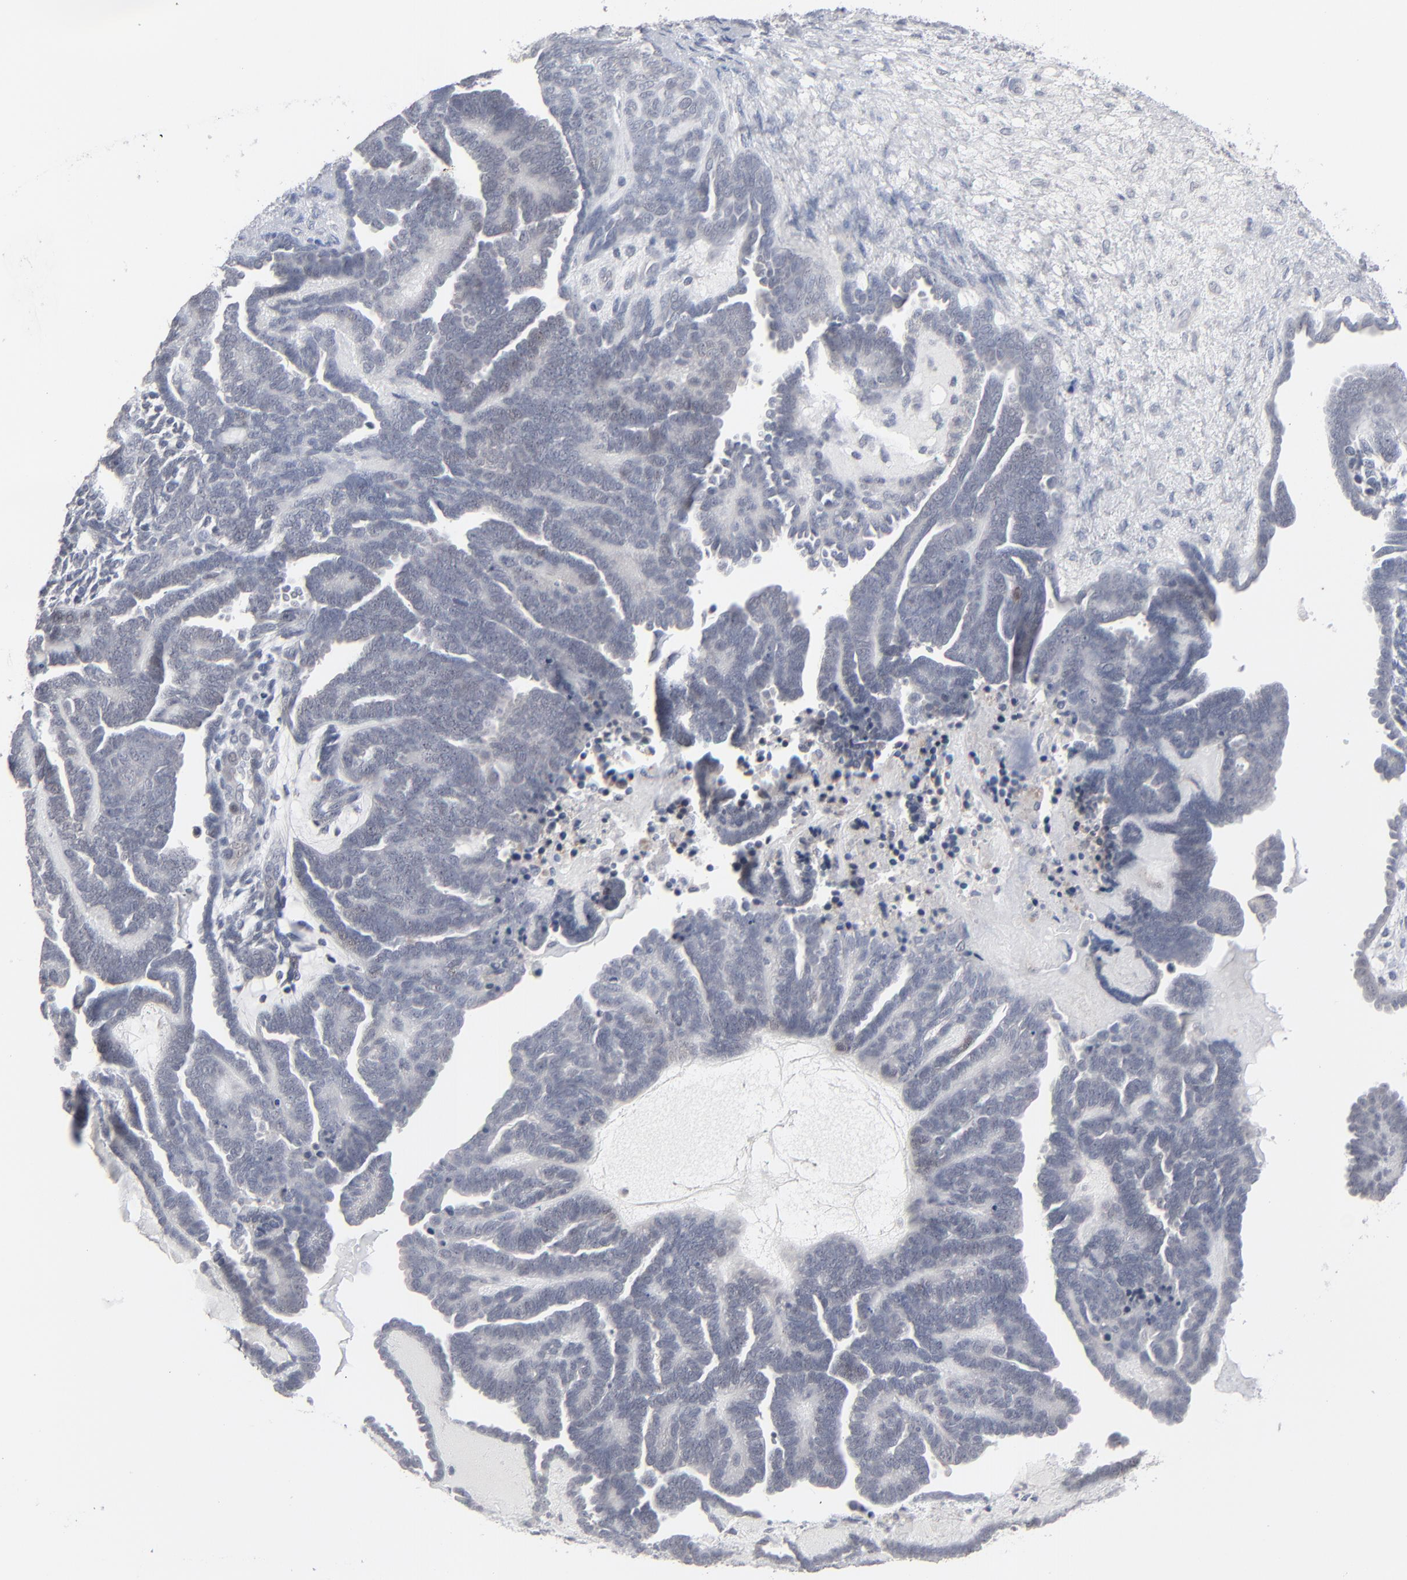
{"staining": {"intensity": "negative", "quantity": "none", "location": "none"}, "tissue": "endometrial cancer", "cell_type": "Tumor cells", "image_type": "cancer", "snomed": [{"axis": "morphology", "description": "Neoplasm, malignant, NOS"}, {"axis": "topography", "description": "Endometrium"}], "caption": "High magnification brightfield microscopy of endometrial malignant neoplasm stained with DAB (brown) and counterstained with hematoxylin (blue): tumor cells show no significant staining. The staining was performed using DAB (3,3'-diaminobenzidine) to visualize the protein expression in brown, while the nuclei were stained in blue with hematoxylin (Magnification: 20x).", "gene": "POF1B", "patient": {"sex": "female", "age": 74}}